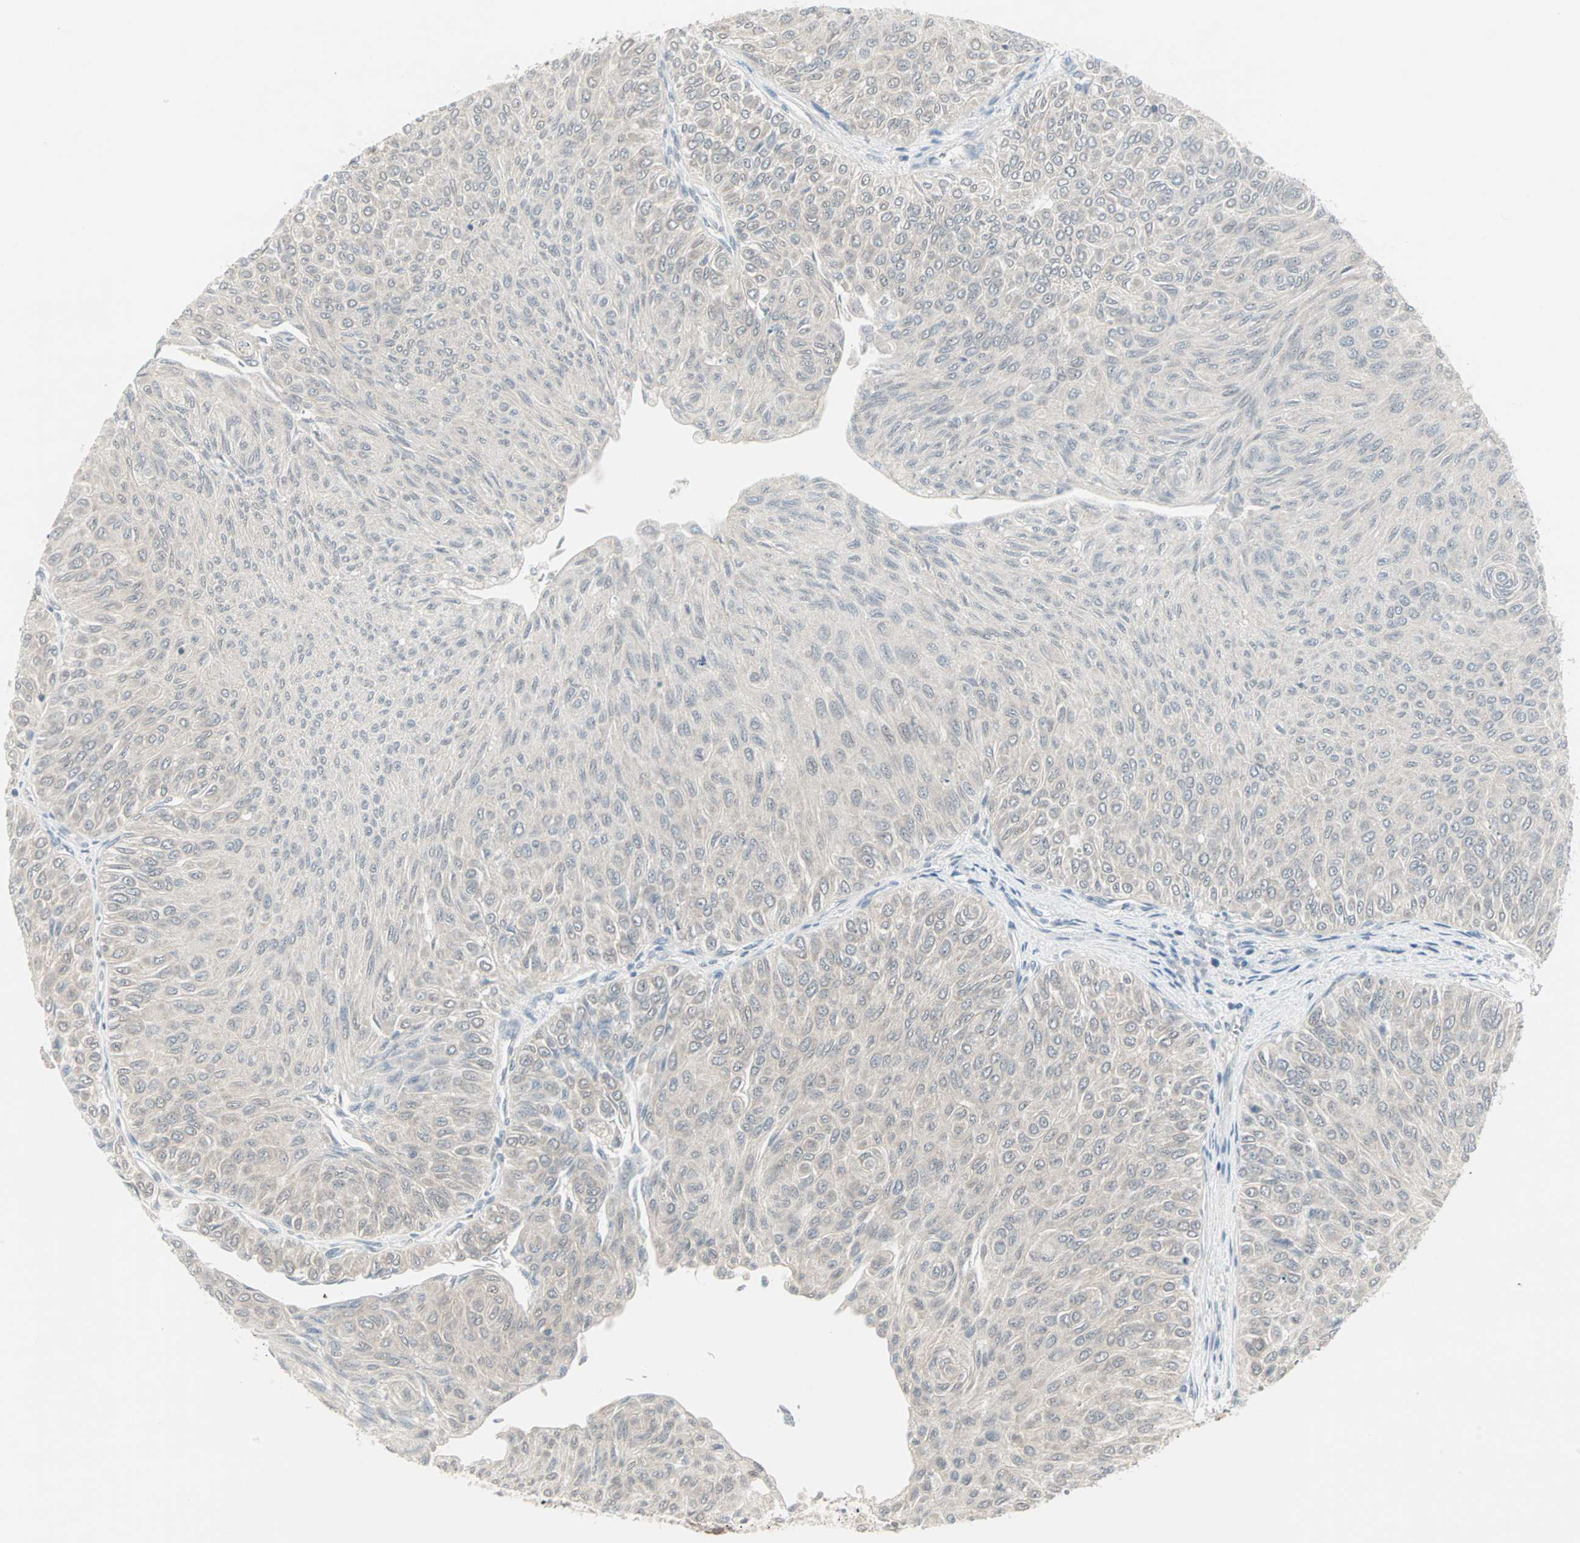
{"staining": {"intensity": "negative", "quantity": "none", "location": "none"}, "tissue": "urothelial cancer", "cell_type": "Tumor cells", "image_type": "cancer", "snomed": [{"axis": "morphology", "description": "Urothelial carcinoma, Low grade"}, {"axis": "topography", "description": "Urinary bladder"}], "caption": "IHC of urothelial cancer shows no staining in tumor cells.", "gene": "PTPA", "patient": {"sex": "male", "age": 78}}